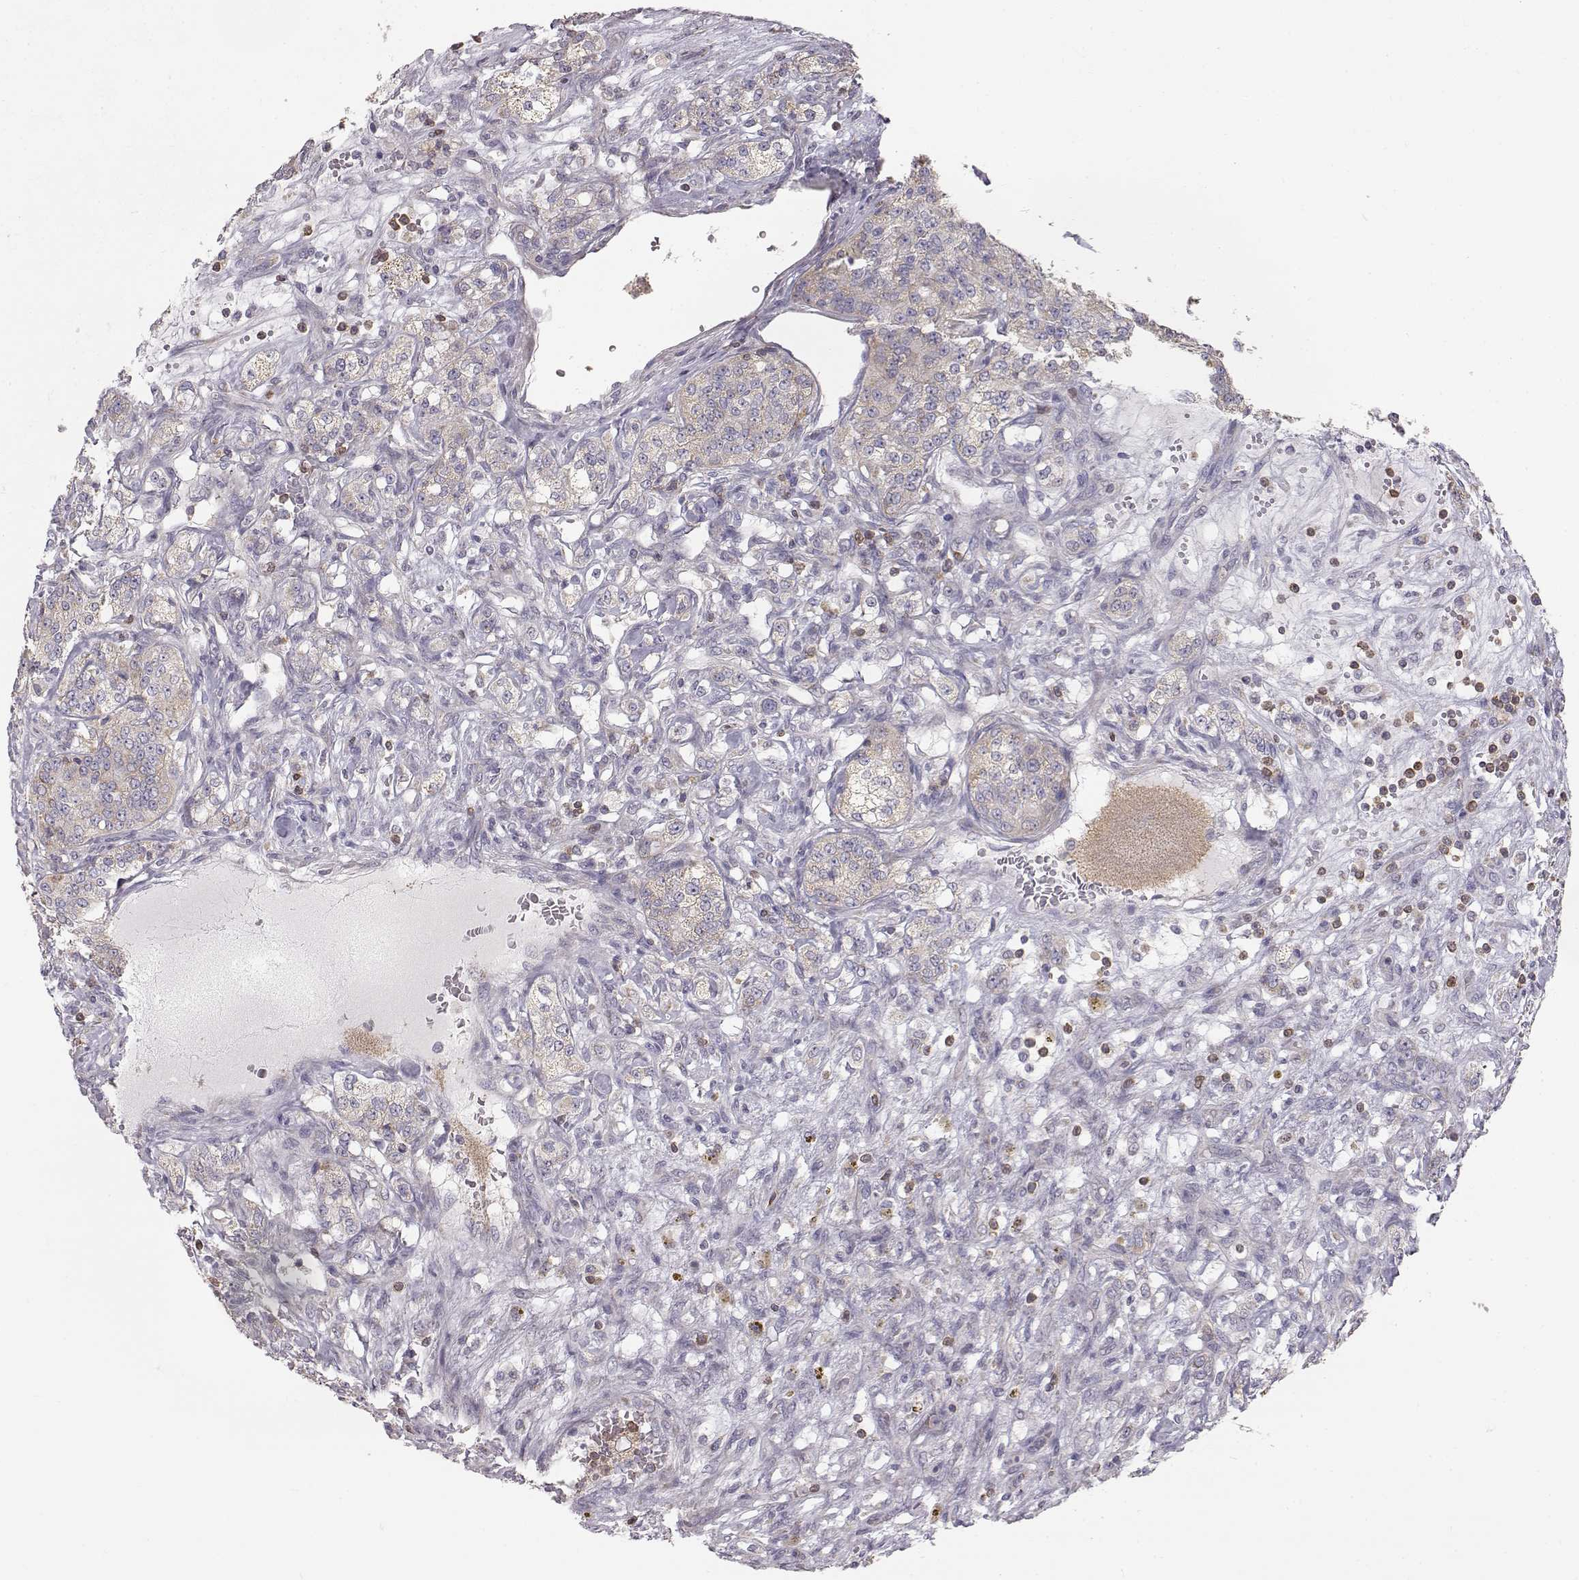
{"staining": {"intensity": "weak", "quantity": ">75%", "location": "cytoplasmic/membranous"}, "tissue": "renal cancer", "cell_type": "Tumor cells", "image_type": "cancer", "snomed": [{"axis": "morphology", "description": "Adenocarcinoma, NOS"}, {"axis": "topography", "description": "Kidney"}], "caption": "An immunohistochemistry (IHC) histopathology image of tumor tissue is shown. Protein staining in brown highlights weak cytoplasmic/membranous positivity in renal adenocarcinoma within tumor cells.", "gene": "GRAP2", "patient": {"sex": "female", "age": 63}}